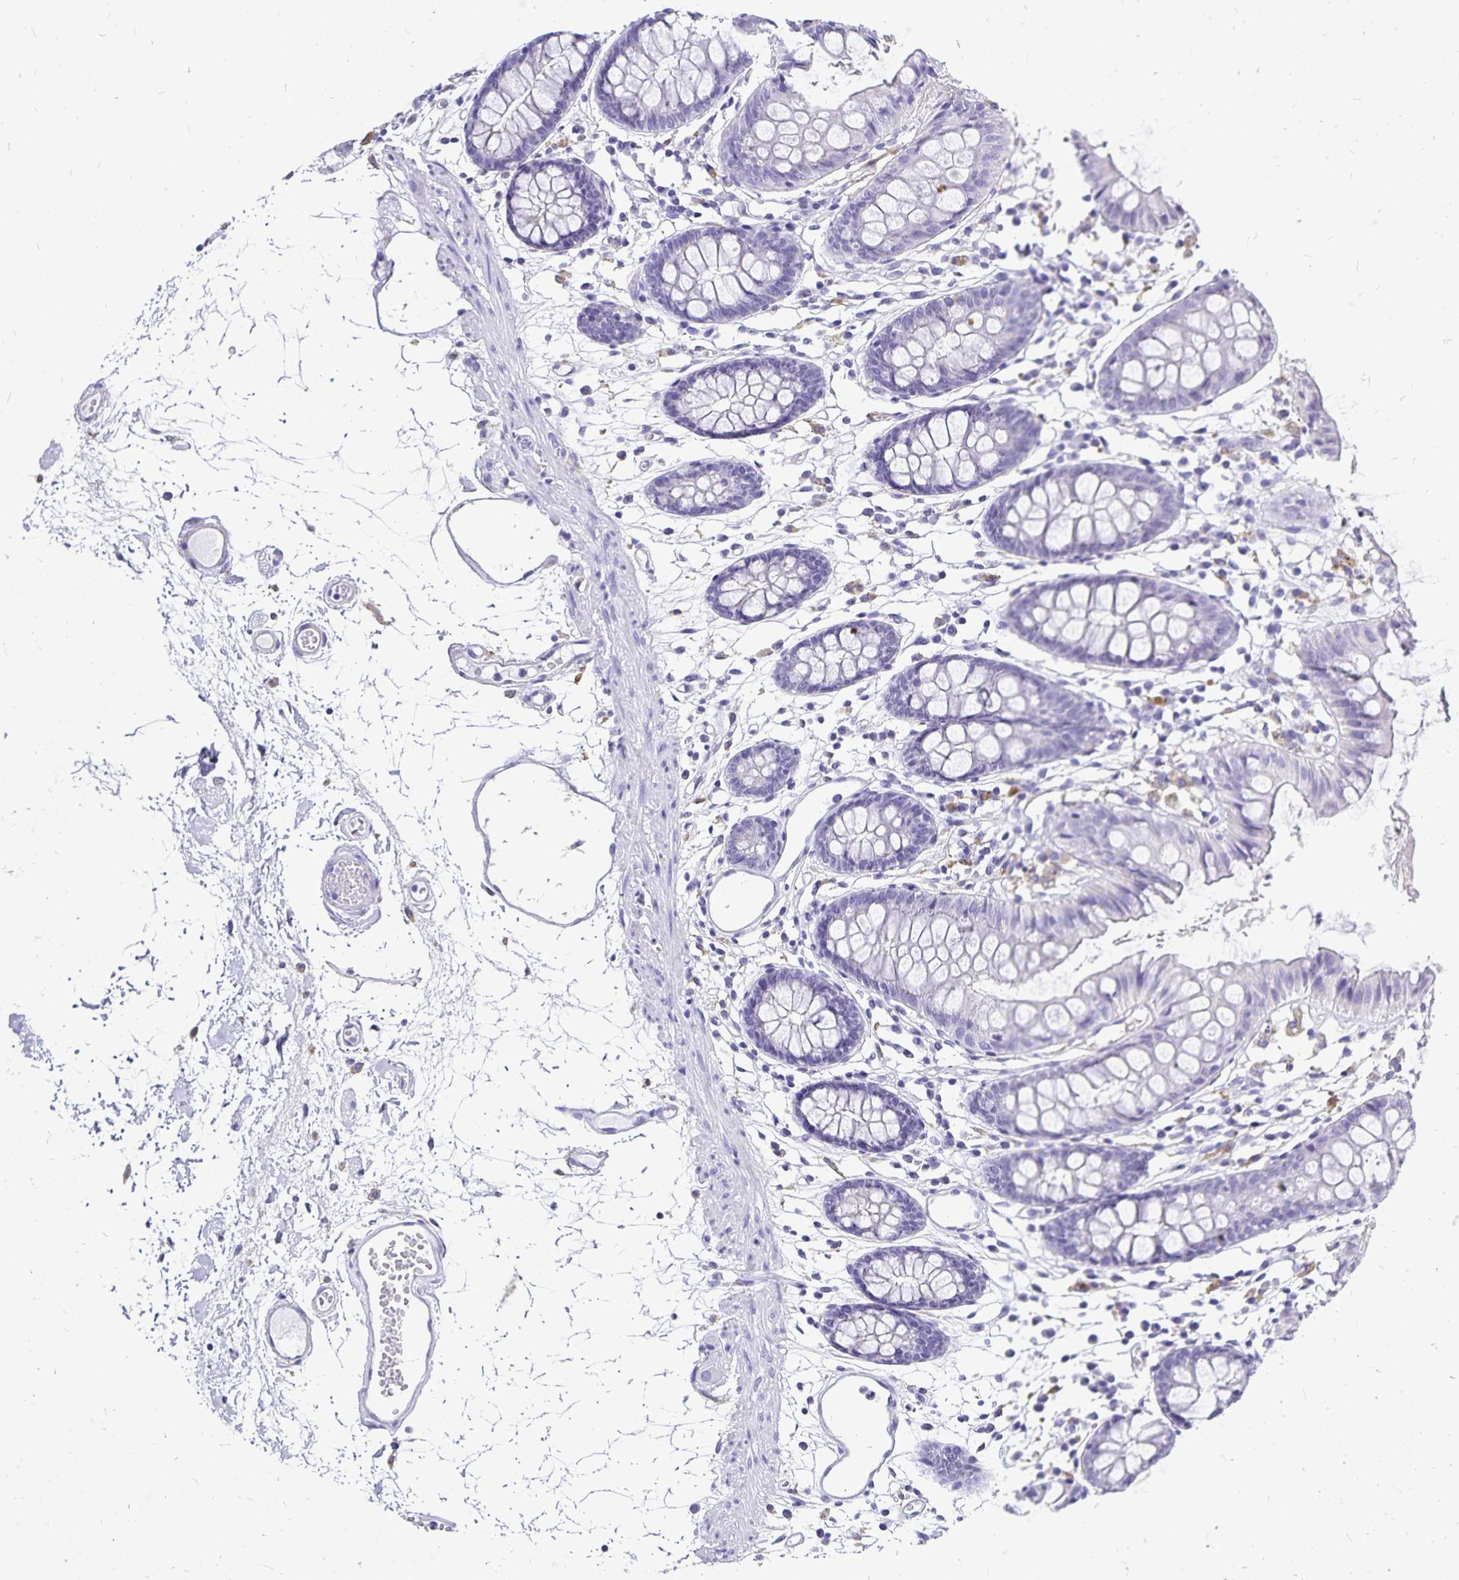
{"staining": {"intensity": "negative", "quantity": "none", "location": "none"}, "tissue": "colon", "cell_type": "Endothelial cells", "image_type": "normal", "snomed": [{"axis": "morphology", "description": "Normal tissue, NOS"}, {"axis": "topography", "description": "Colon"}], "caption": "An image of human colon is negative for staining in endothelial cells.", "gene": "PLAC1", "patient": {"sex": "female", "age": 84}}